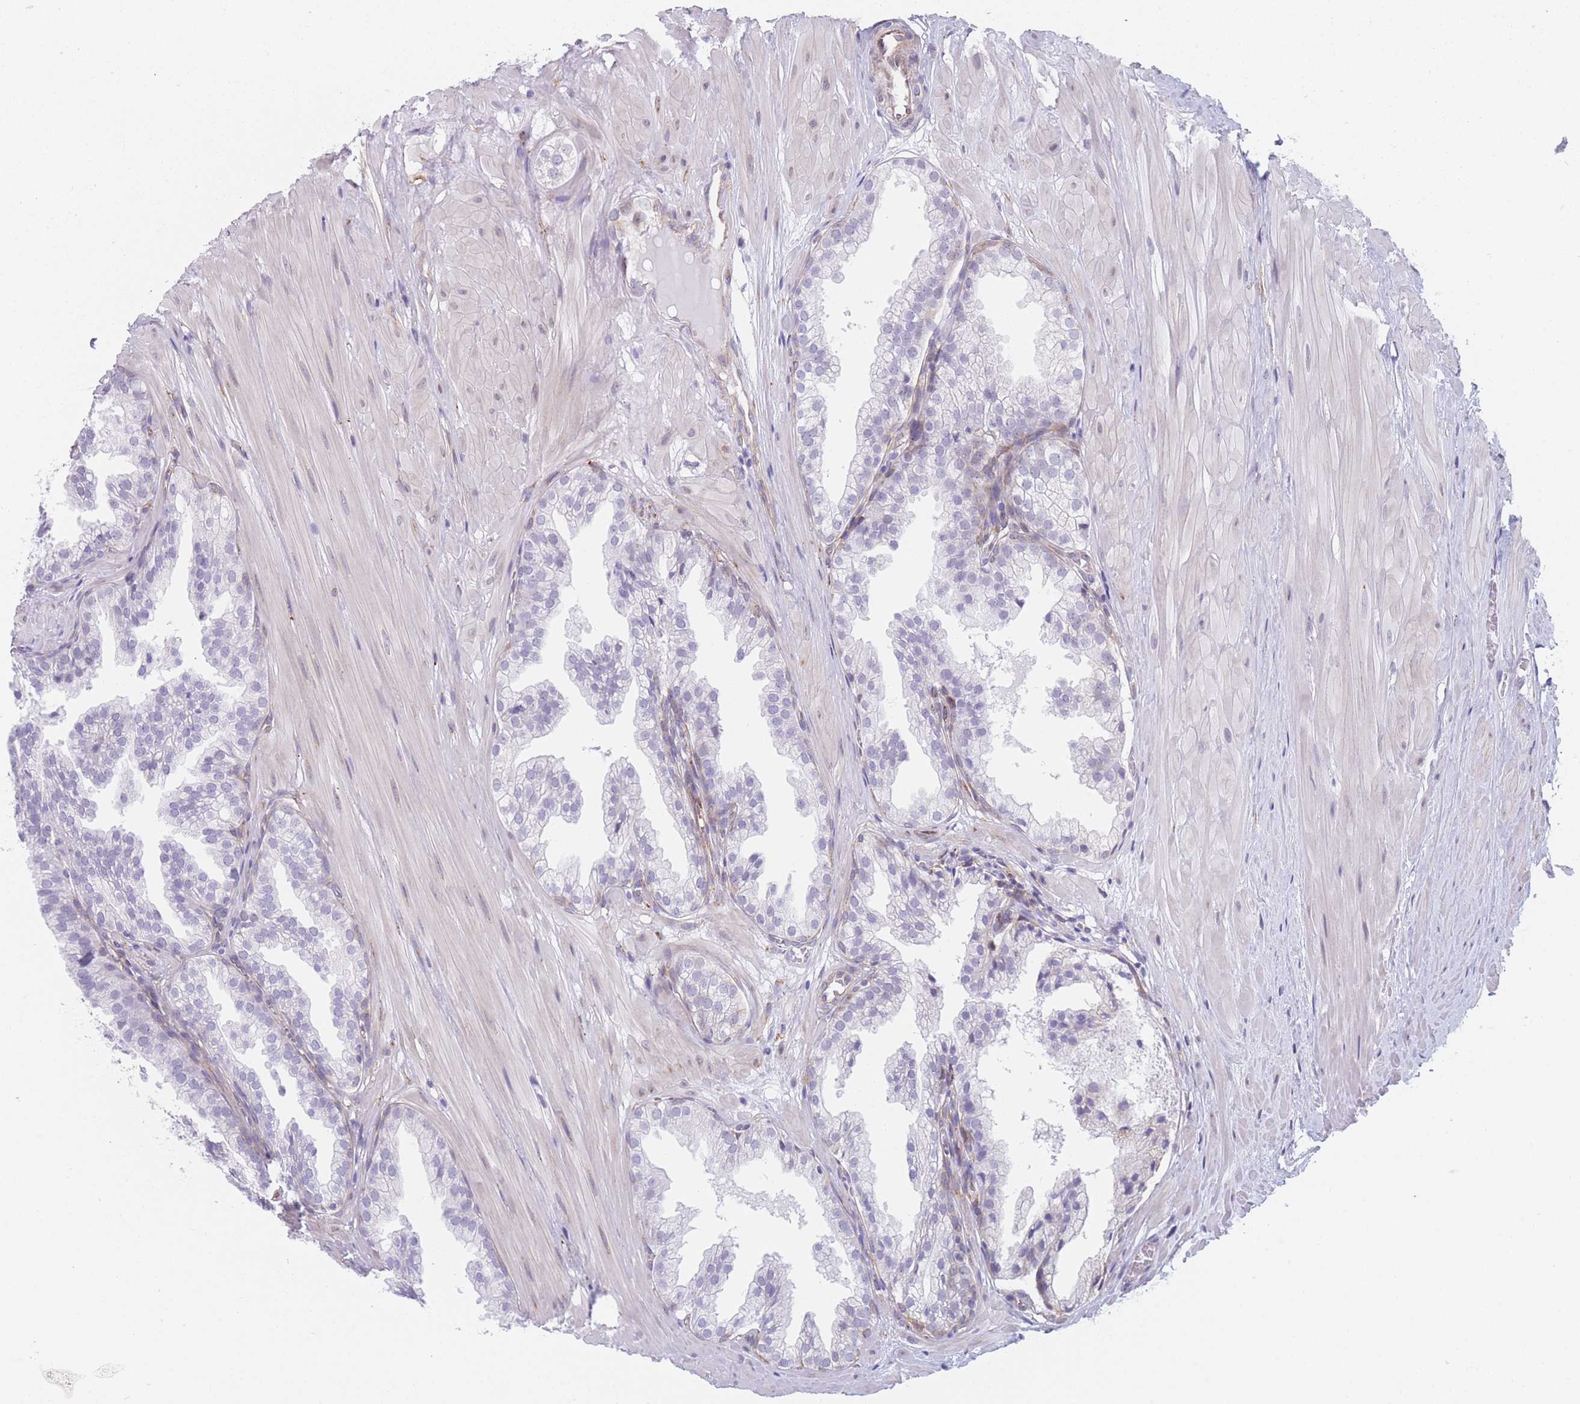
{"staining": {"intensity": "moderate", "quantity": "<25%", "location": "cytoplasmic/membranous"}, "tissue": "prostate", "cell_type": "Glandular cells", "image_type": "normal", "snomed": [{"axis": "morphology", "description": "Normal tissue, NOS"}, {"axis": "topography", "description": "Prostate"}, {"axis": "topography", "description": "Peripheral nerve tissue"}], "caption": "Immunohistochemical staining of normal prostate reveals low levels of moderate cytoplasmic/membranous expression in about <25% of glandular cells. (Brightfield microscopy of DAB IHC at high magnification).", "gene": "AK9", "patient": {"sex": "male", "age": 55}}